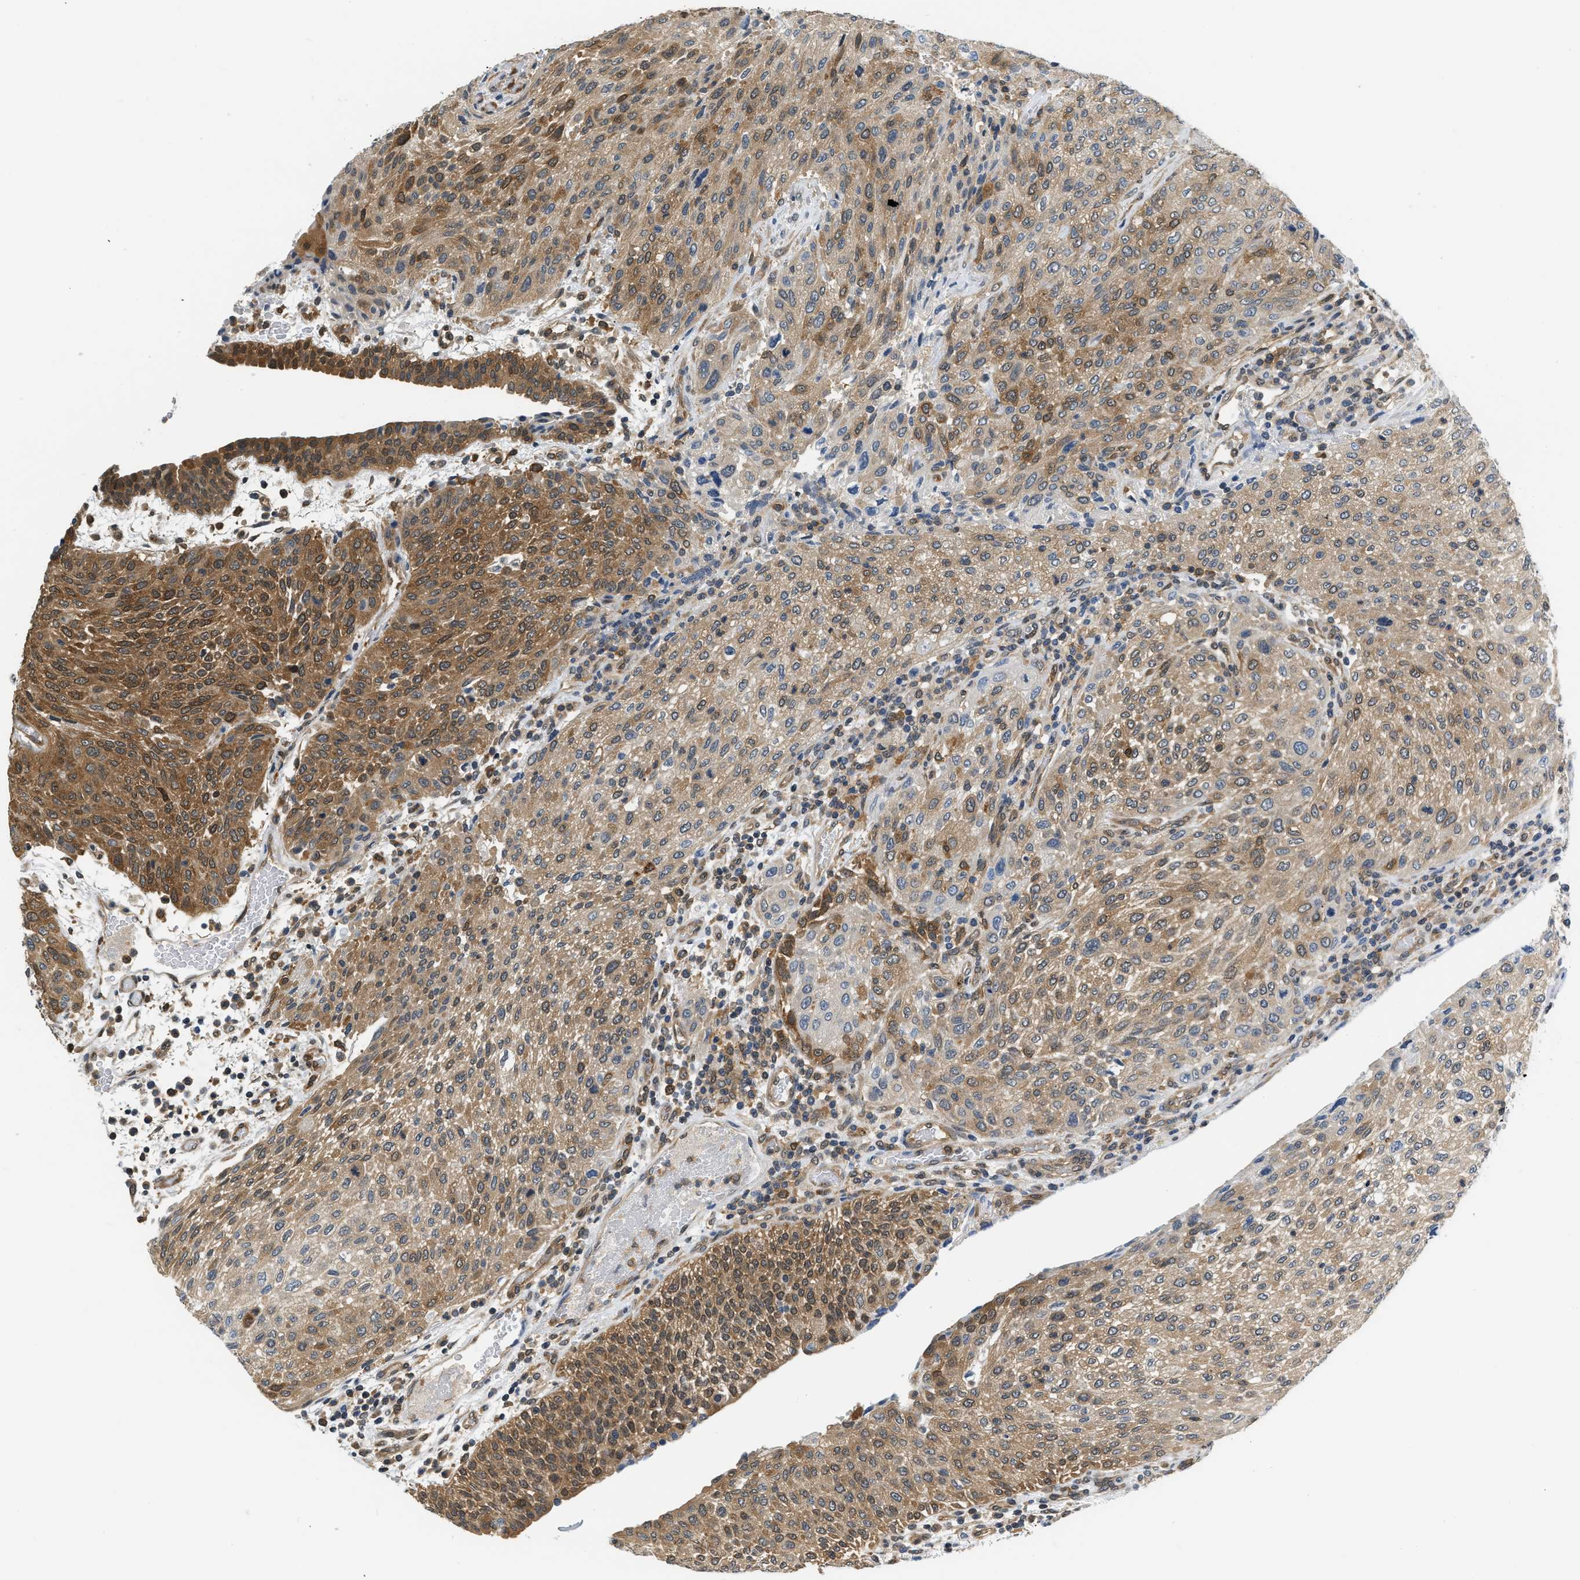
{"staining": {"intensity": "moderate", "quantity": ">75%", "location": "cytoplasmic/membranous"}, "tissue": "urothelial cancer", "cell_type": "Tumor cells", "image_type": "cancer", "snomed": [{"axis": "morphology", "description": "Urothelial carcinoma, Low grade"}, {"axis": "morphology", "description": "Urothelial carcinoma, High grade"}, {"axis": "topography", "description": "Urinary bladder"}], "caption": "Immunohistochemical staining of urothelial cancer shows moderate cytoplasmic/membranous protein positivity in about >75% of tumor cells.", "gene": "EIF4EBP2", "patient": {"sex": "male", "age": 35}}